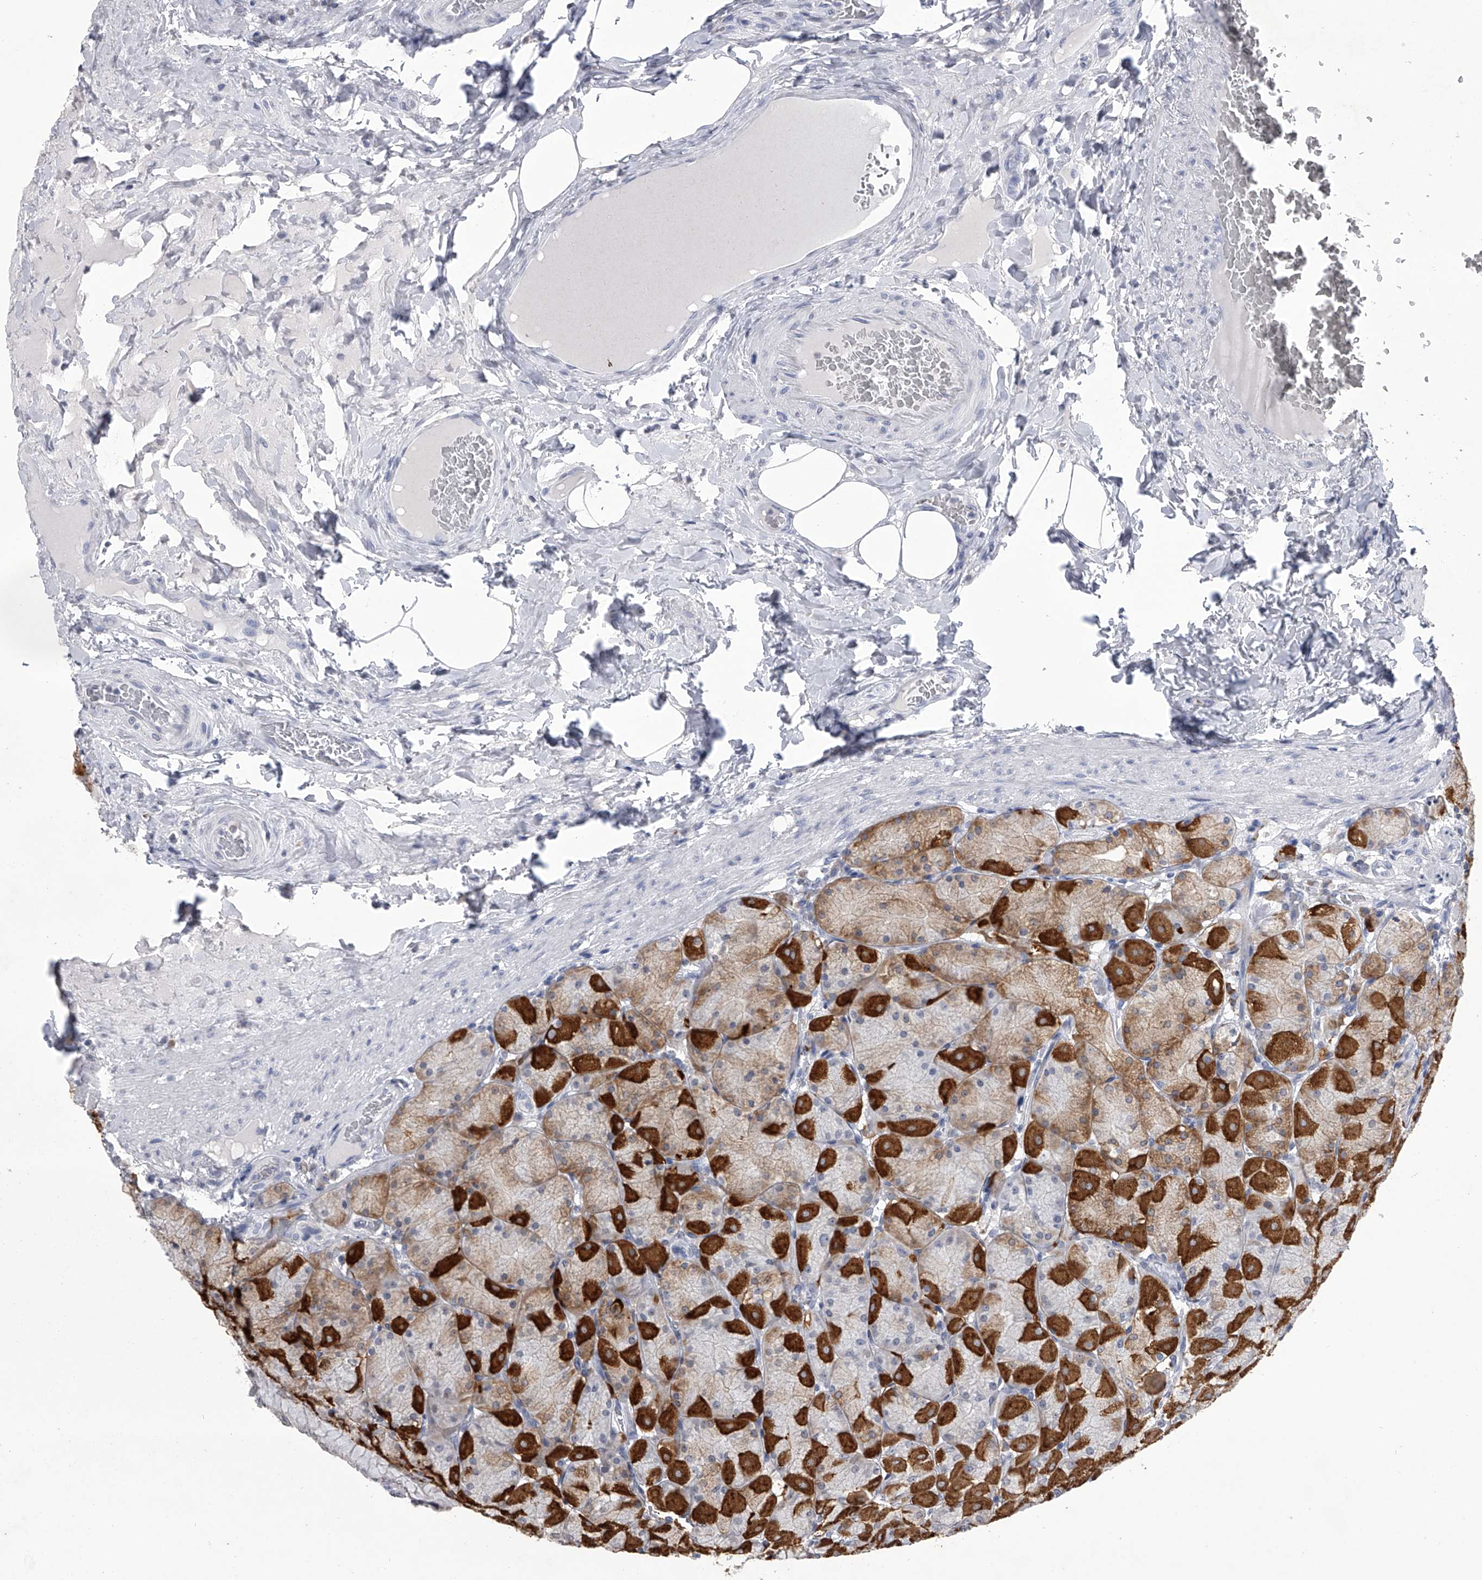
{"staining": {"intensity": "strong", "quantity": "25%-75%", "location": "cytoplasmic/membranous"}, "tissue": "stomach", "cell_type": "Glandular cells", "image_type": "normal", "snomed": [{"axis": "morphology", "description": "Normal tissue, NOS"}, {"axis": "topography", "description": "Stomach, upper"}], "caption": "Immunohistochemical staining of benign human stomach displays high levels of strong cytoplasmic/membranous expression in approximately 25%-75% of glandular cells.", "gene": "TASP1", "patient": {"sex": "female", "age": 56}}